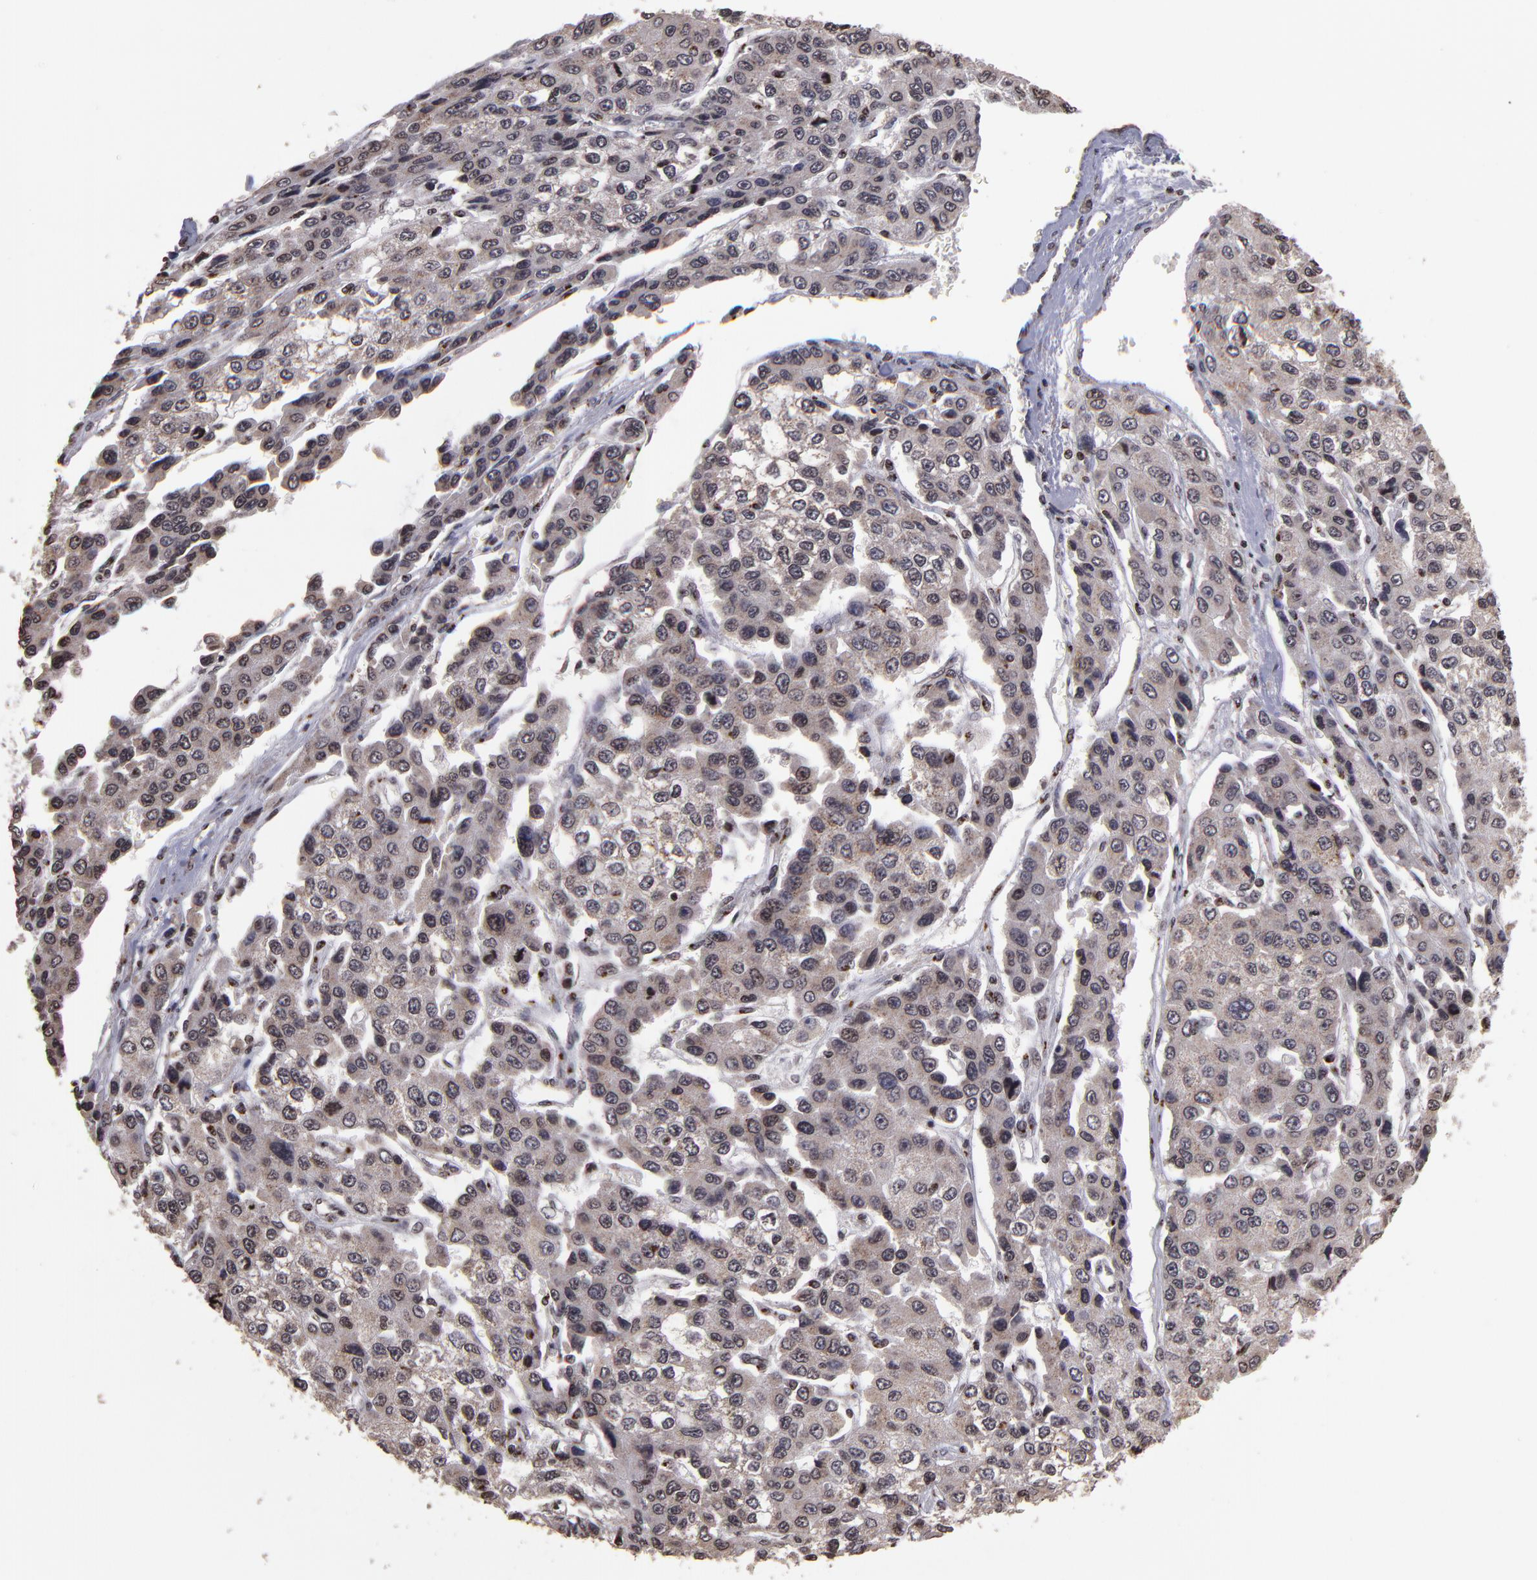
{"staining": {"intensity": "moderate", "quantity": ">75%", "location": "cytoplasmic/membranous,nuclear"}, "tissue": "liver cancer", "cell_type": "Tumor cells", "image_type": "cancer", "snomed": [{"axis": "morphology", "description": "Carcinoma, Hepatocellular, NOS"}, {"axis": "topography", "description": "Liver"}], "caption": "DAB (3,3'-diaminobenzidine) immunohistochemical staining of liver cancer (hepatocellular carcinoma) demonstrates moderate cytoplasmic/membranous and nuclear protein expression in approximately >75% of tumor cells.", "gene": "CSDC2", "patient": {"sex": "female", "age": 66}}